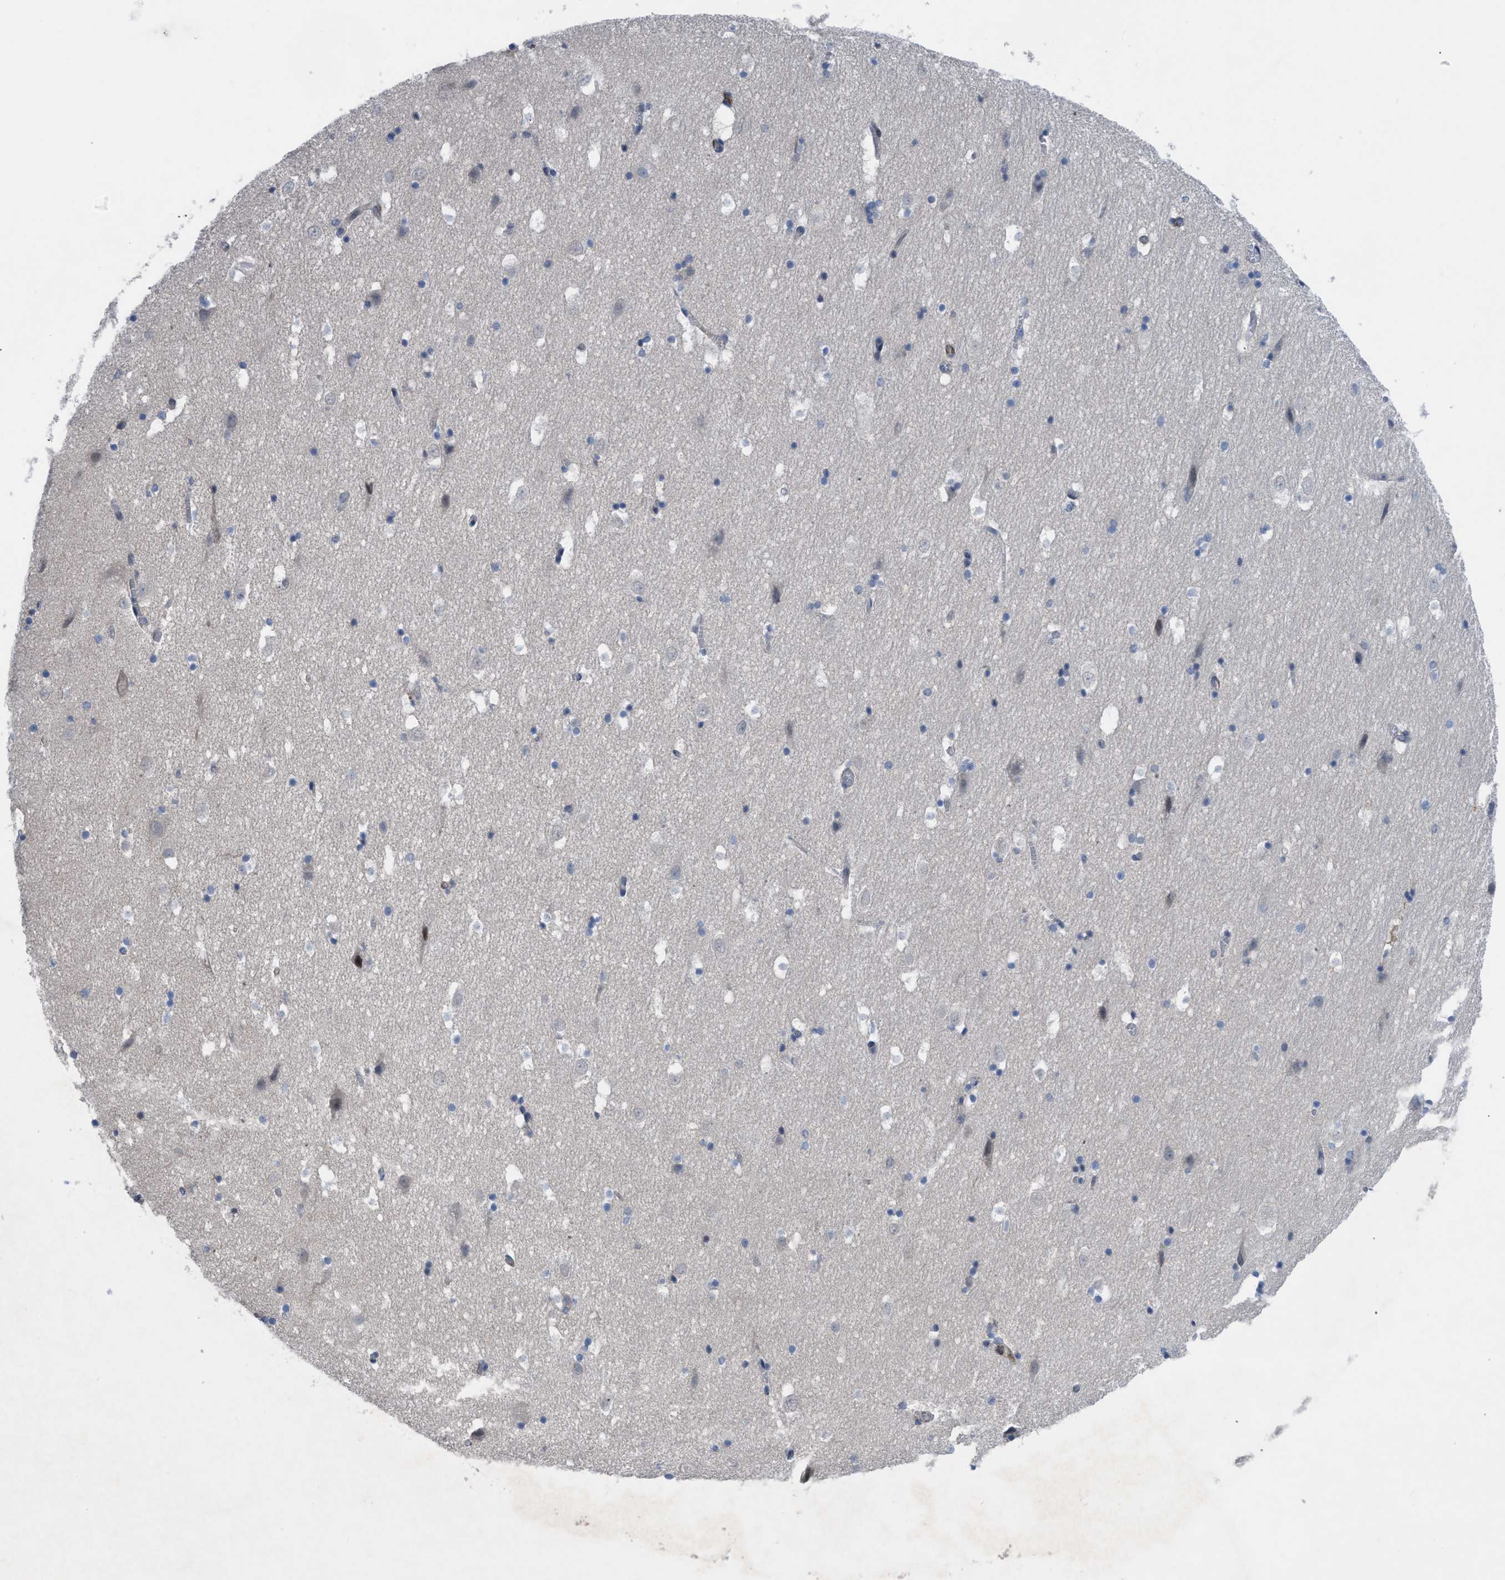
{"staining": {"intensity": "negative", "quantity": "none", "location": "none"}, "tissue": "hippocampus", "cell_type": "Glial cells", "image_type": "normal", "snomed": [{"axis": "morphology", "description": "Normal tissue, NOS"}, {"axis": "topography", "description": "Hippocampus"}], "caption": "Immunohistochemistry (IHC) of unremarkable human hippocampus shows no staining in glial cells.", "gene": "IL17RE", "patient": {"sex": "male", "age": 45}}